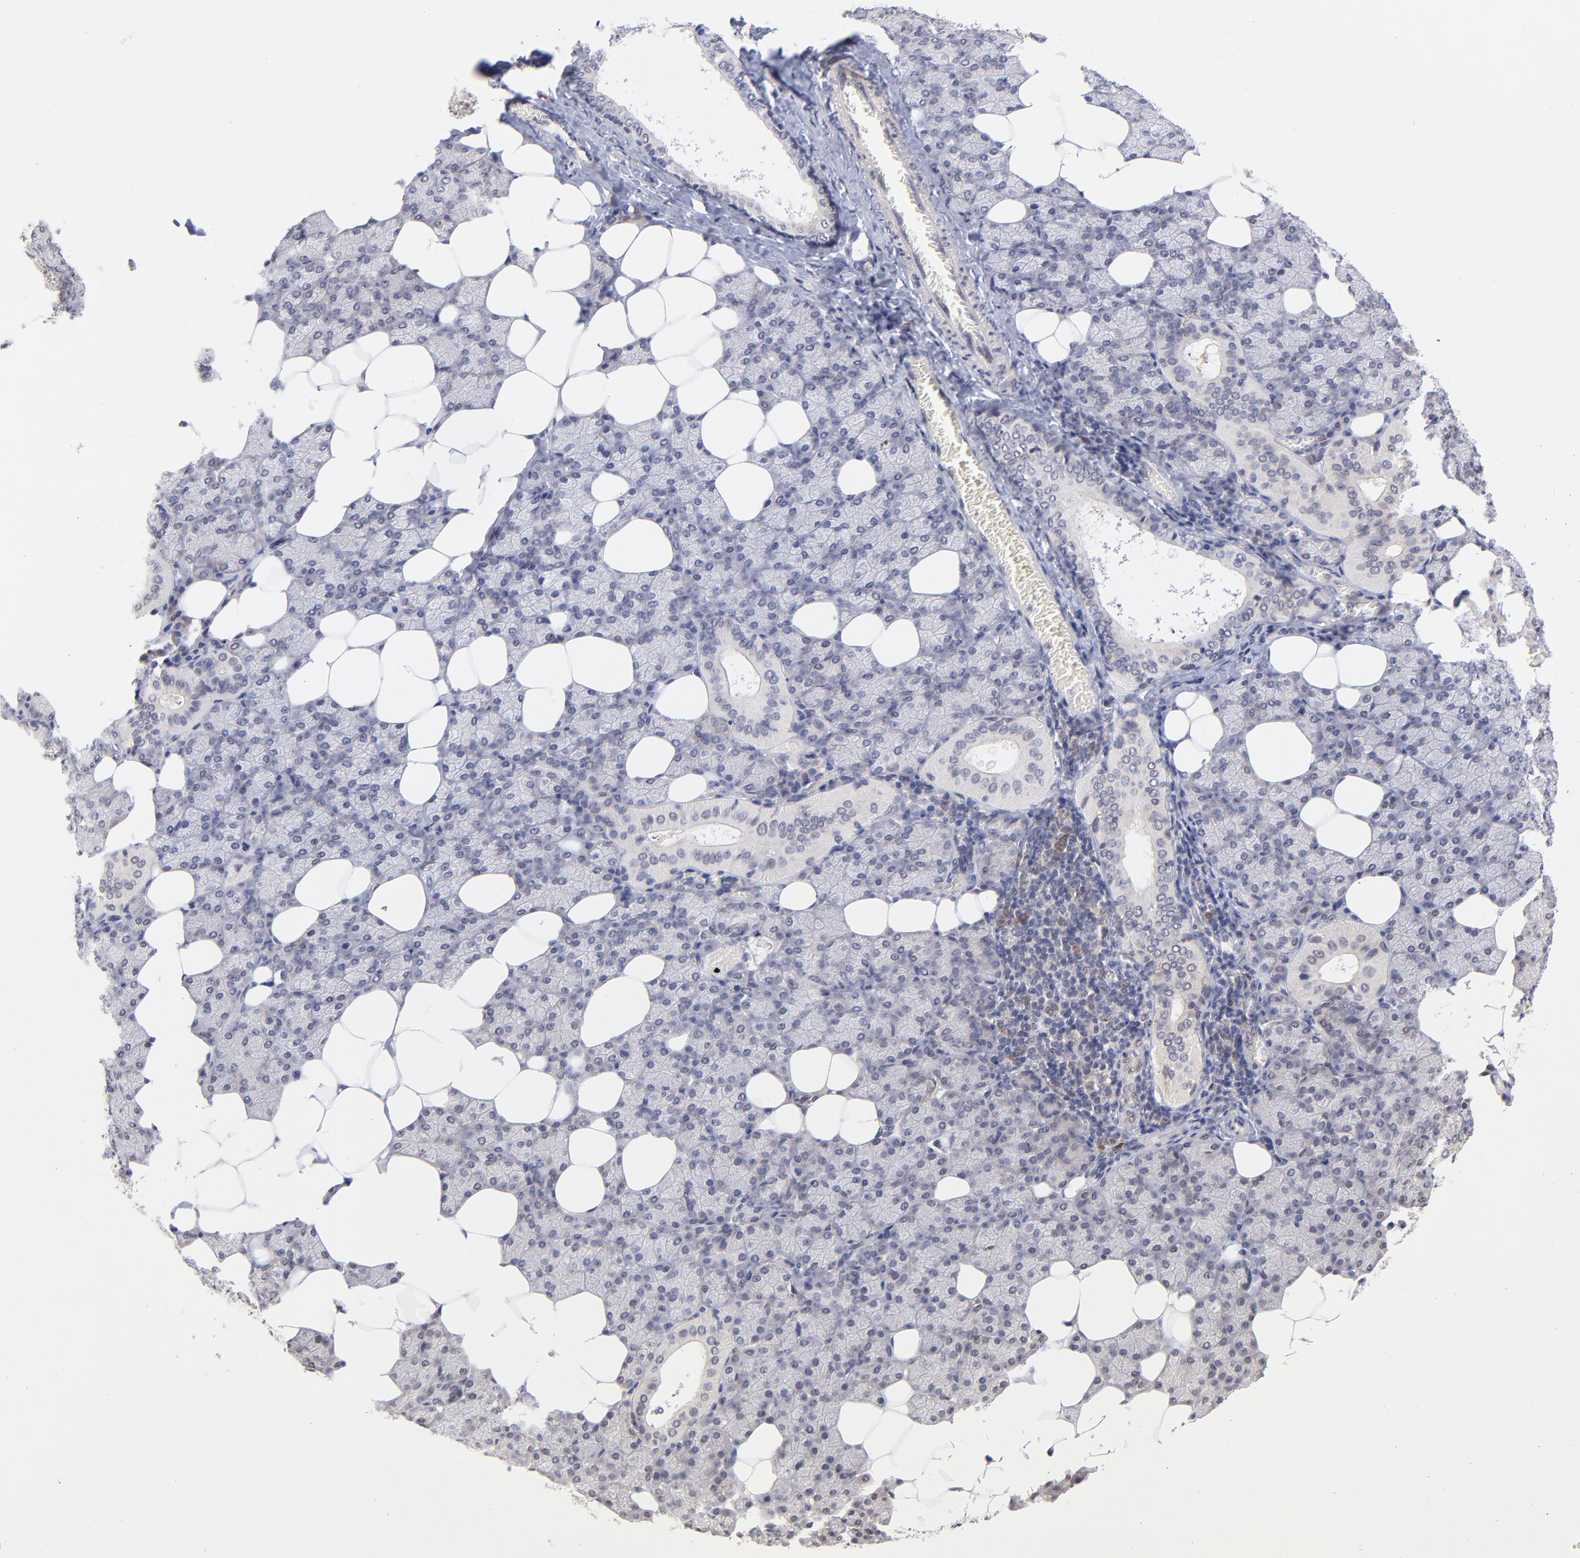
{"staining": {"intensity": "negative", "quantity": "none", "location": "none"}, "tissue": "salivary gland", "cell_type": "Glandular cells", "image_type": "normal", "snomed": [{"axis": "morphology", "description": "Normal tissue, NOS"}, {"axis": "topography", "description": "Lymph node"}, {"axis": "topography", "description": "Salivary gland"}], "caption": "A micrograph of human salivary gland is negative for staining in glandular cells. (Stains: DAB (3,3'-diaminobenzidine) immunohistochemistry (IHC) with hematoxylin counter stain, Microscopy: brightfield microscopy at high magnification).", "gene": "UBE2E2", "patient": {"sex": "male", "age": 8}}